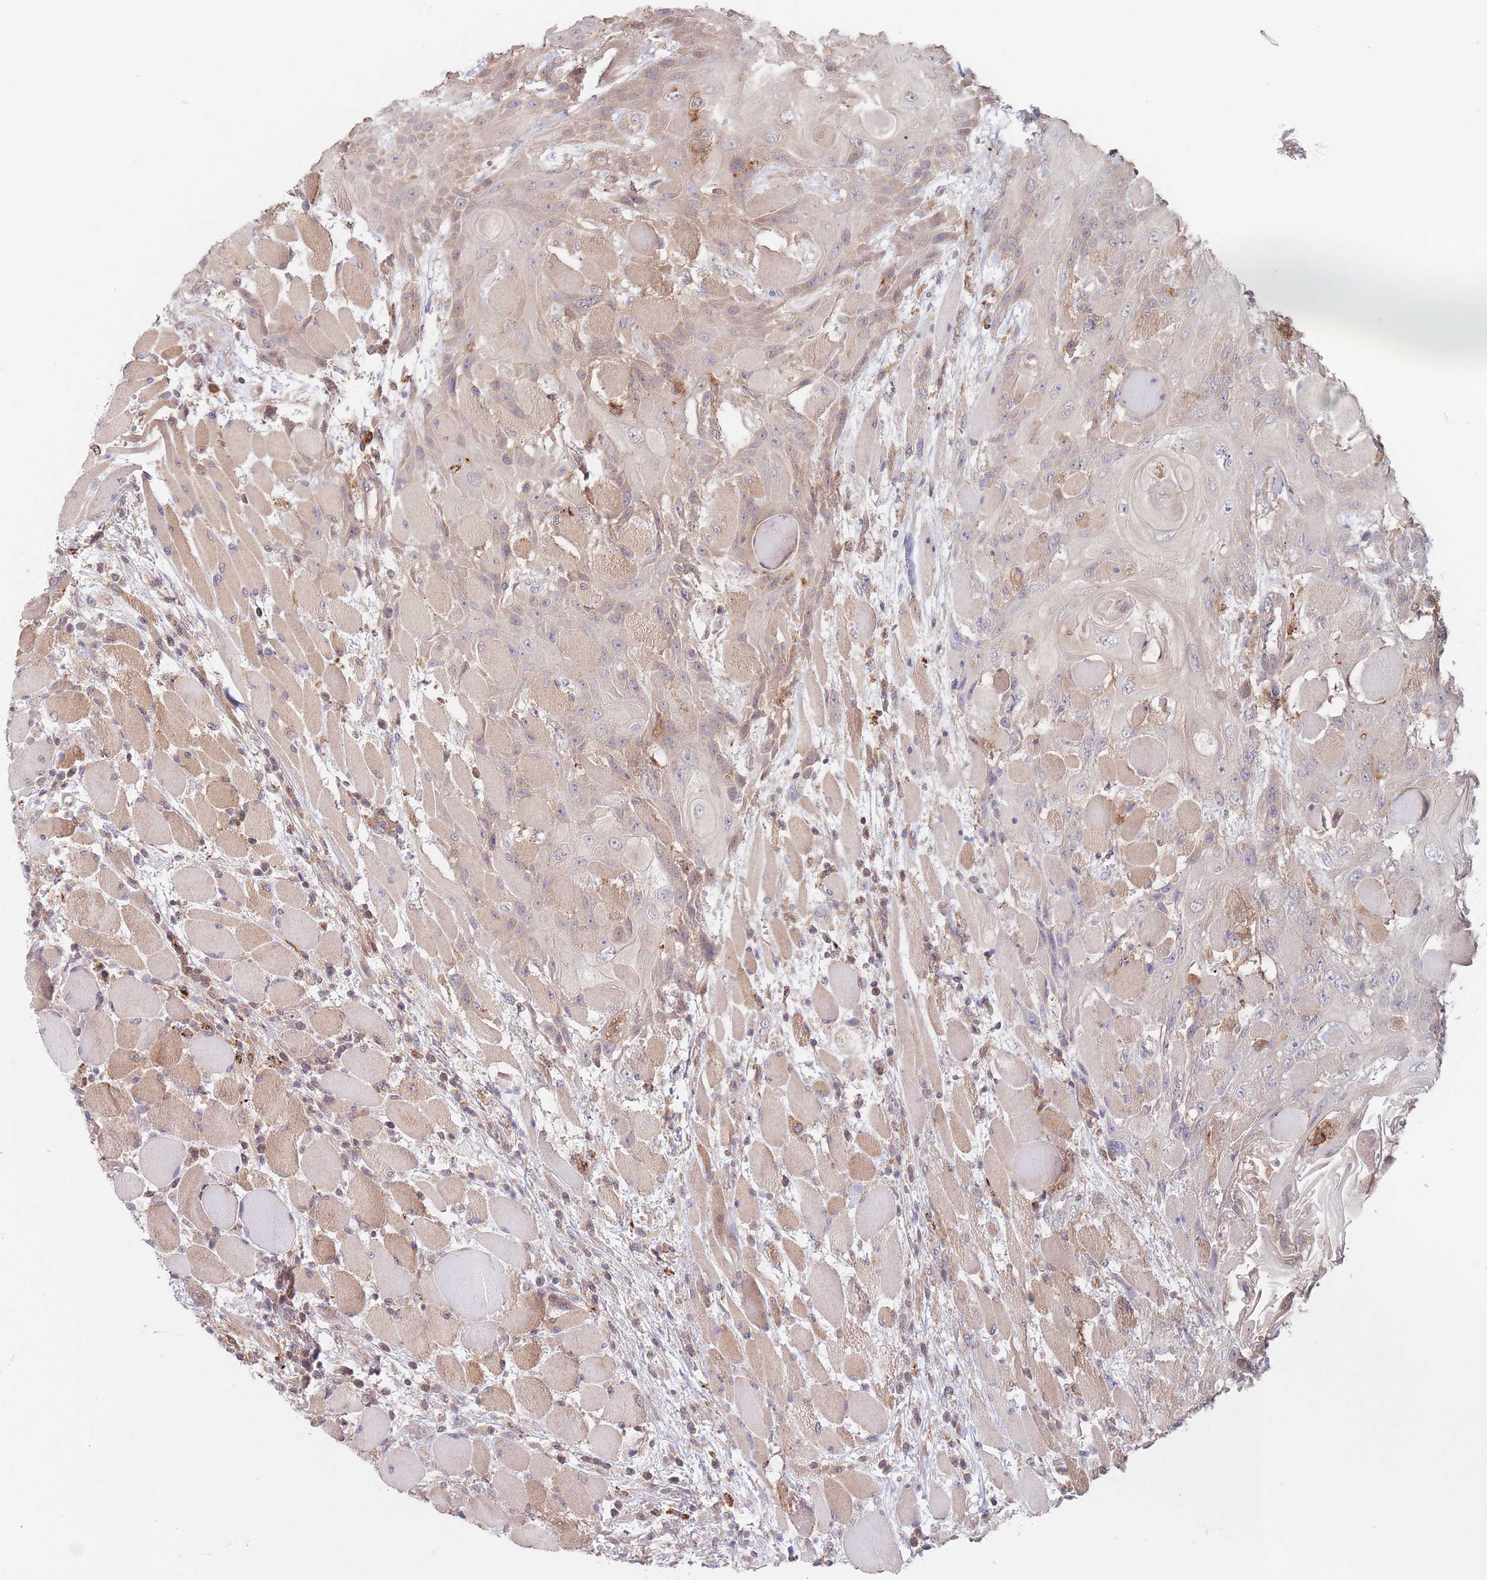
{"staining": {"intensity": "weak", "quantity": "<25%", "location": "cytoplasmic/membranous"}, "tissue": "head and neck cancer", "cell_type": "Tumor cells", "image_type": "cancer", "snomed": [{"axis": "morphology", "description": "Squamous cell carcinoma, NOS"}, {"axis": "topography", "description": "Head-Neck"}], "caption": "DAB (3,3'-diaminobenzidine) immunohistochemical staining of squamous cell carcinoma (head and neck) demonstrates no significant staining in tumor cells.", "gene": "PPM1A", "patient": {"sex": "female", "age": 43}}